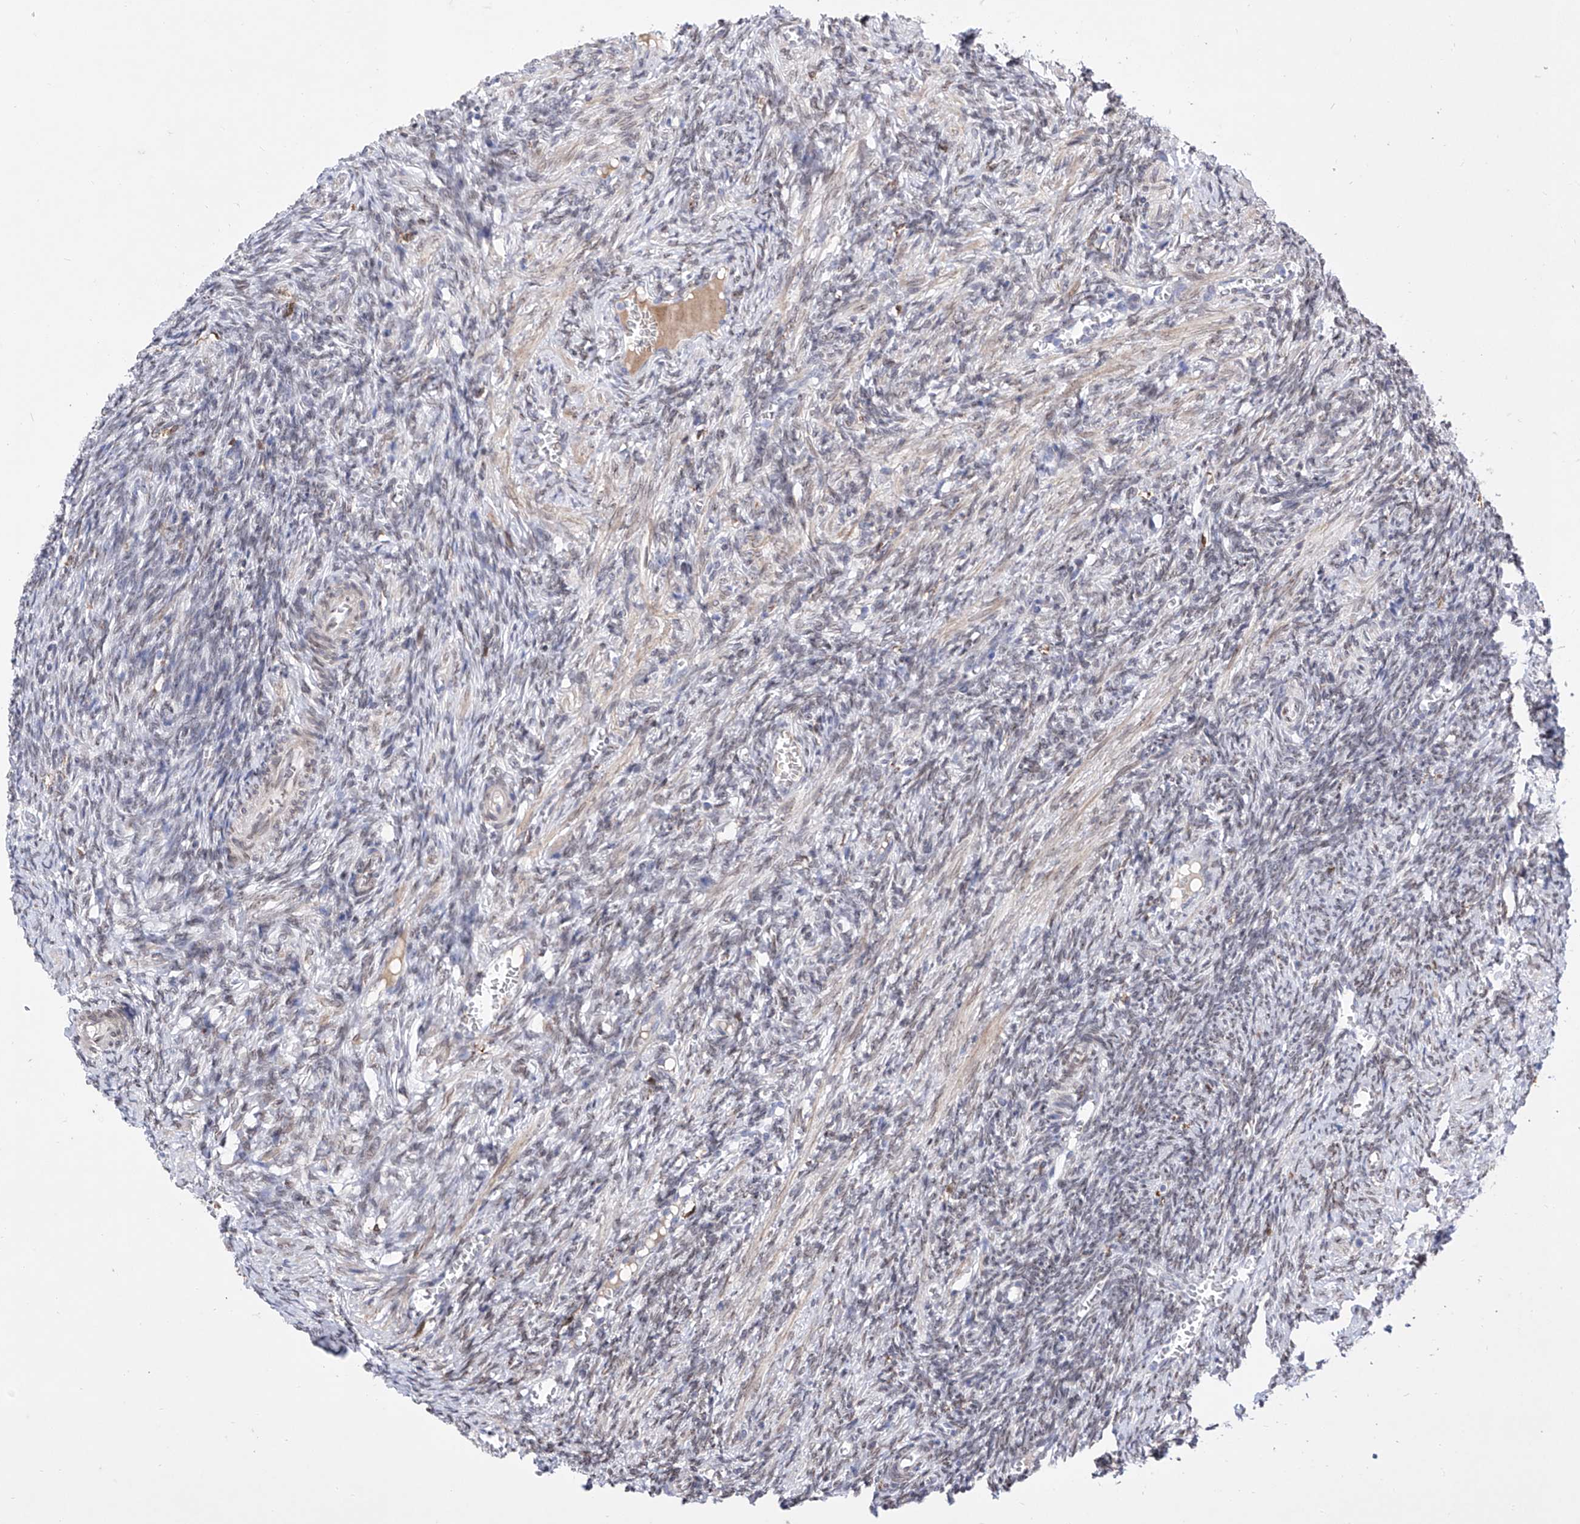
{"staining": {"intensity": "negative", "quantity": "none", "location": "none"}, "tissue": "ovary", "cell_type": "Ovarian stroma cells", "image_type": "normal", "snomed": [{"axis": "morphology", "description": "Normal tissue, NOS"}, {"axis": "topography", "description": "Ovary"}], "caption": "Immunohistochemistry (IHC) histopathology image of unremarkable ovary: human ovary stained with DAB (3,3'-diaminobenzidine) demonstrates no significant protein positivity in ovarian stroma cells.", "gene": "LCLAT1", "patient": {"sex": "female", "age": 27}}